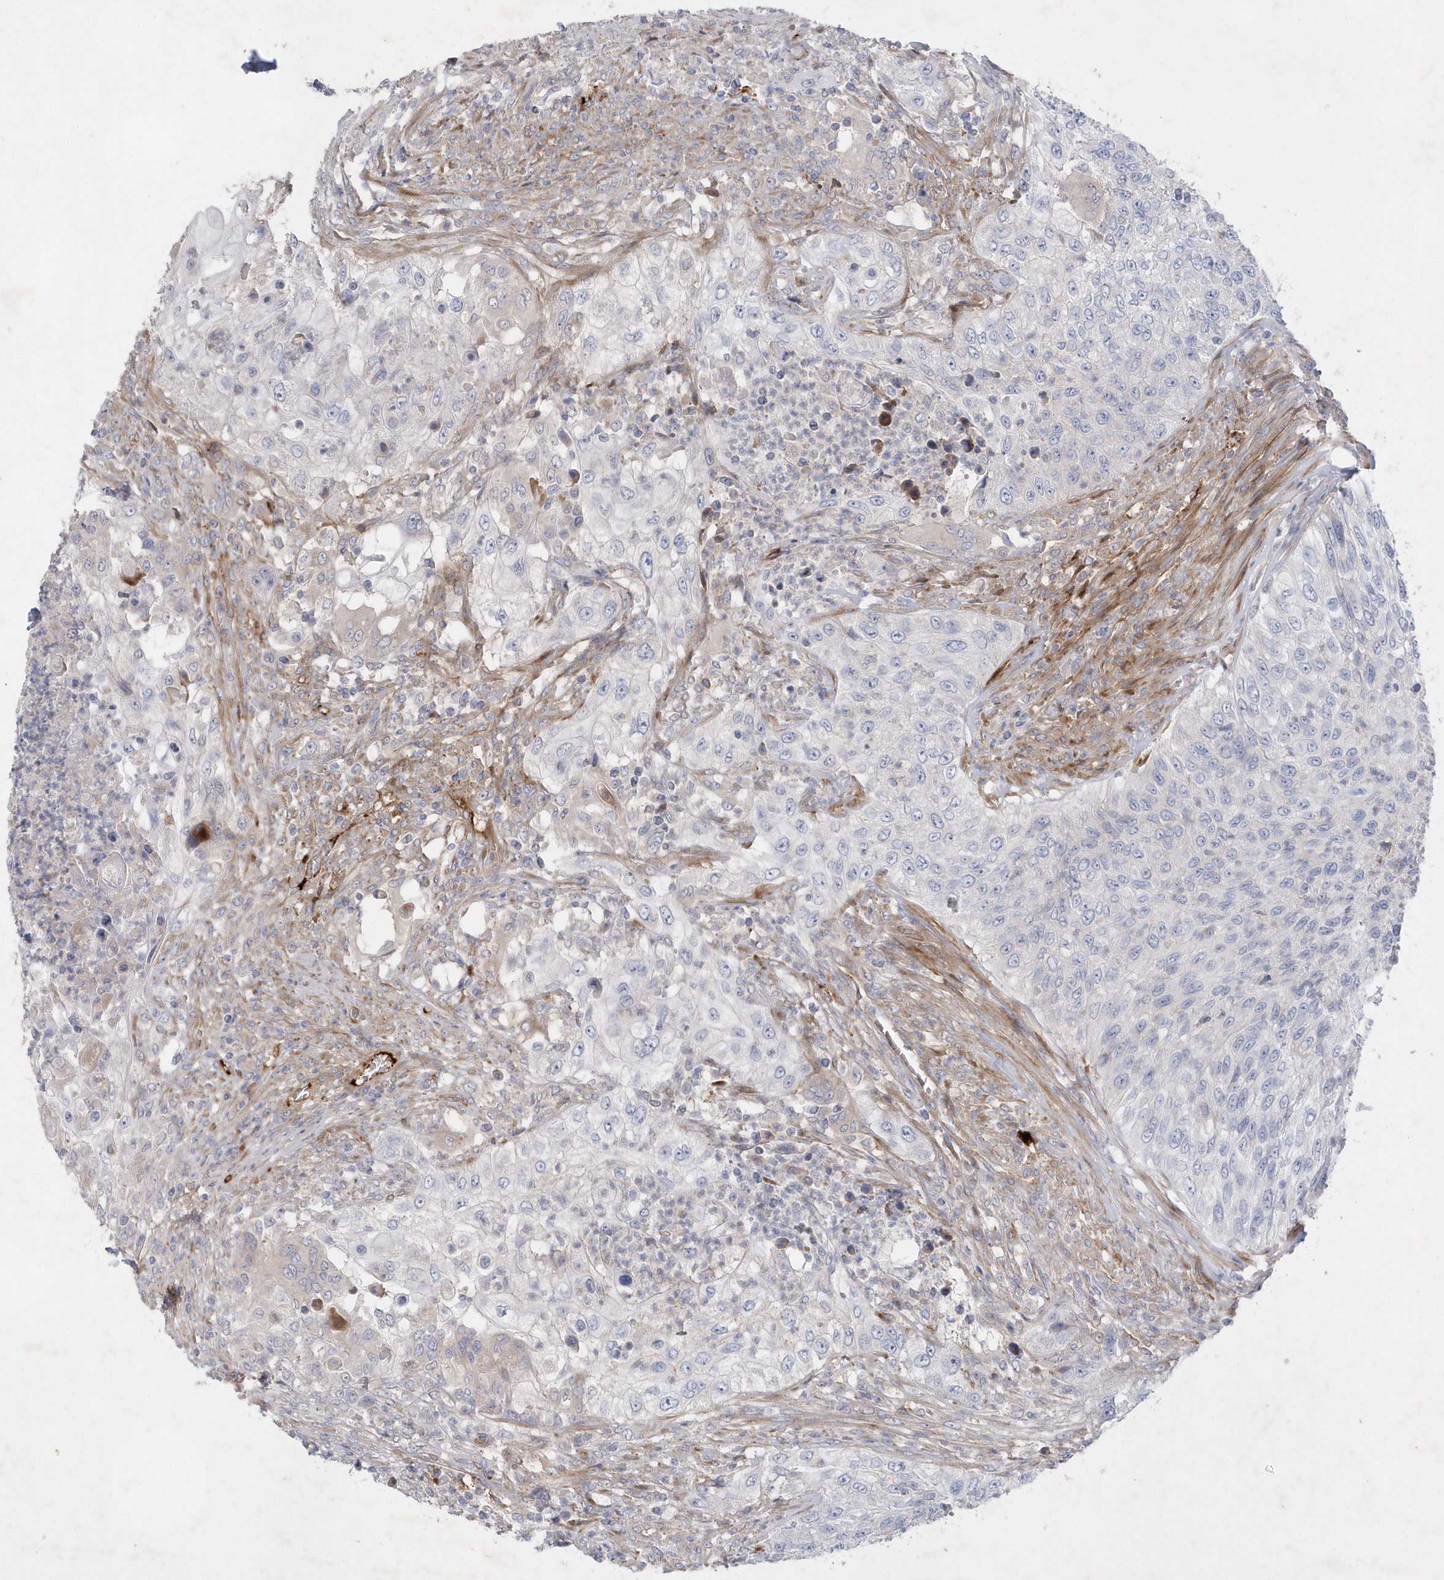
{"staining": {"intensity": "negative", "quantity": "none", "location": "none"}, "tissue": "urothelial cancer", "cell_type": "Tumor cells", "image_type": "cancer", "snomed": [{"axis": "morphology", "description": "Urothelial carcinoma, High grade"}, {"axis": "topography", "description": "Urinary bladder"}], "caption": "The immunohistochemistry (IHC) image has no significant staining in tumor cells of urothelial cancer tissue. Nuclei are stained in blue.", "gene": "TMEM132B", "patient": {"sex": "female", "age": 60}}